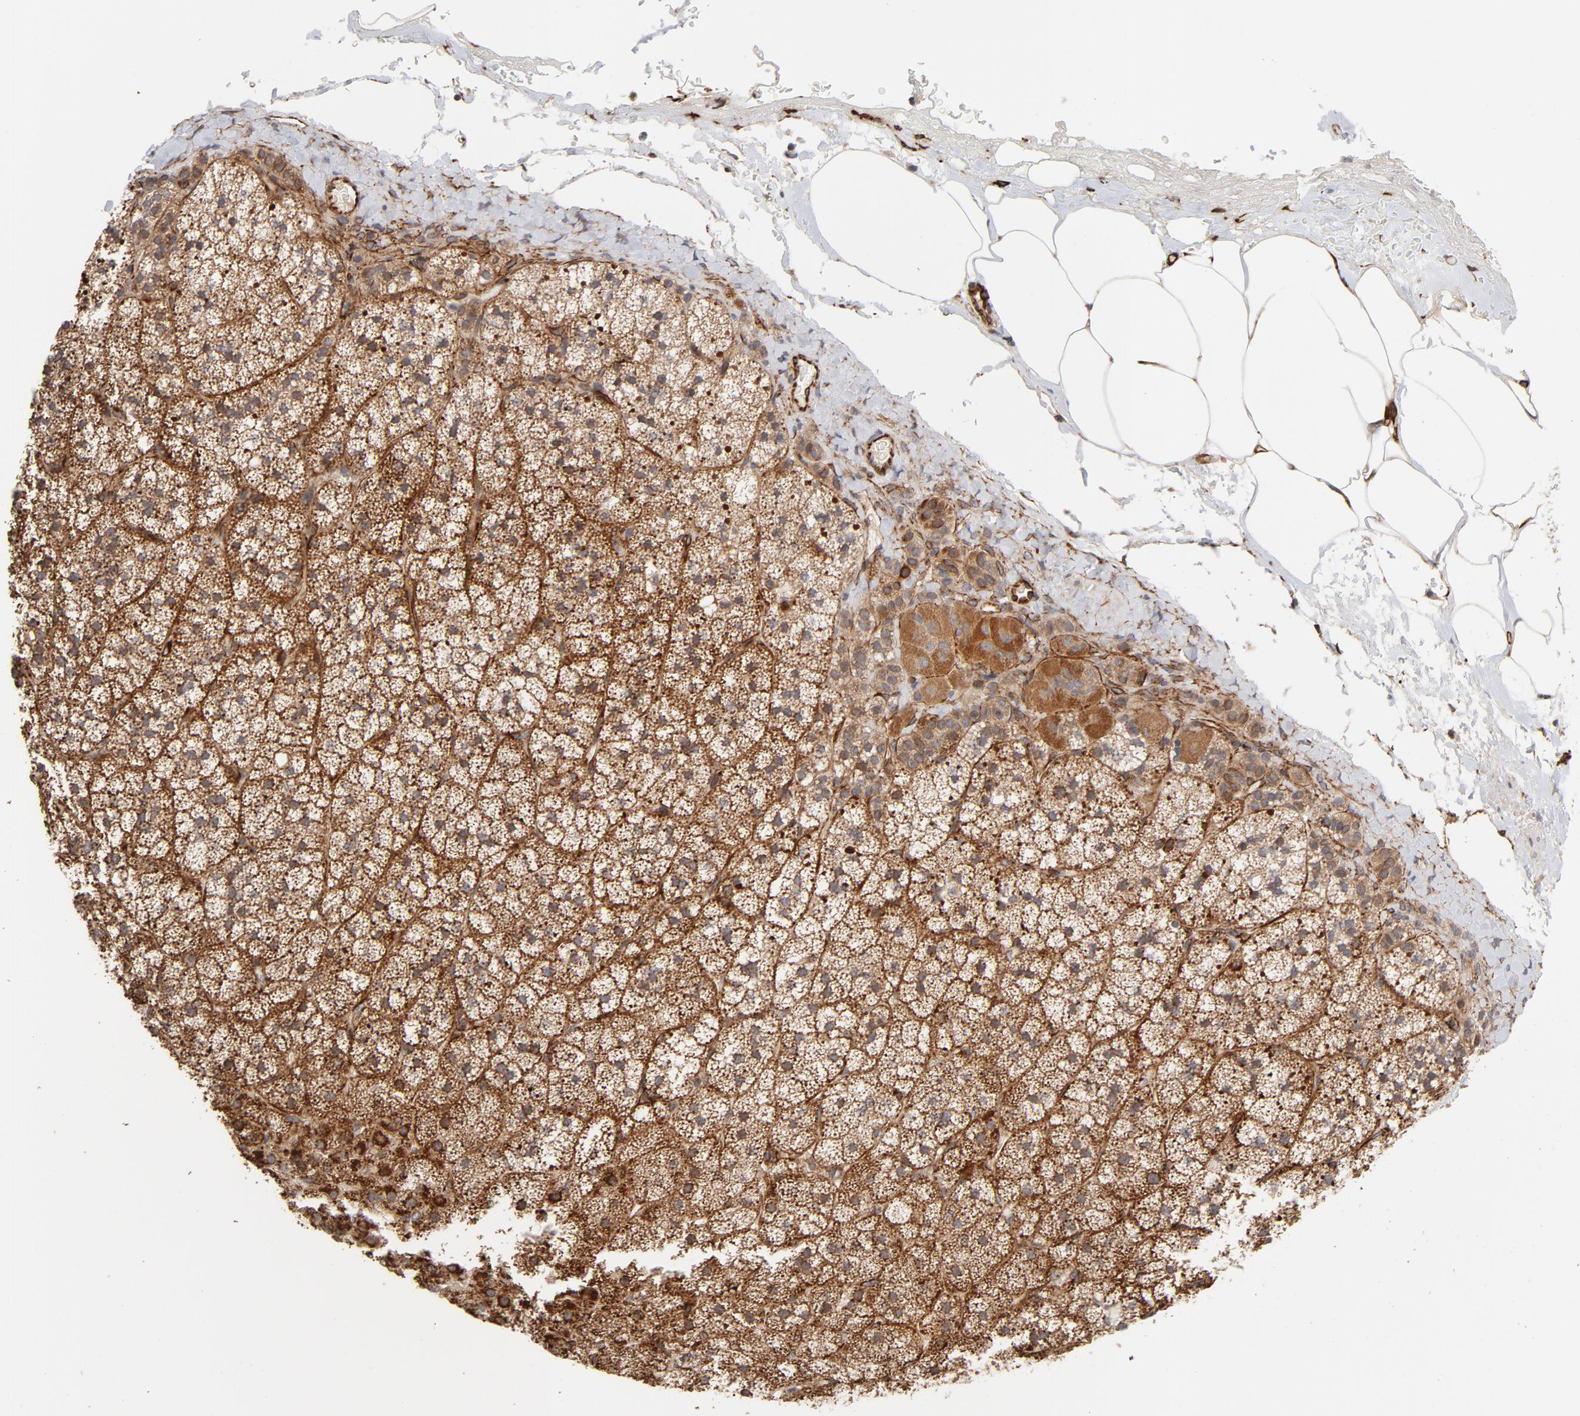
{"staining": {"intensity": "strong", "quantity": ">75%", "location": "cytoplasmic/membranous"}, "tissue": "adrenal gland", "cell_type": "Glandular cells", "image_type": "normal", "snomed": [{"axis": "morphology", "description": "Normal tissue, NOS"}, {"axis": "topography", "description": "Adrenal gland"}], "caption": "An image showing strong cytoplasmic/membranous positivity in approximately >75% of glandular cells in unremarkable adrenal gland, as visualized by brown immunohistochemical staining.", "gene": "DNAAF2", "patient": {"sex": "male", "age": 35}}